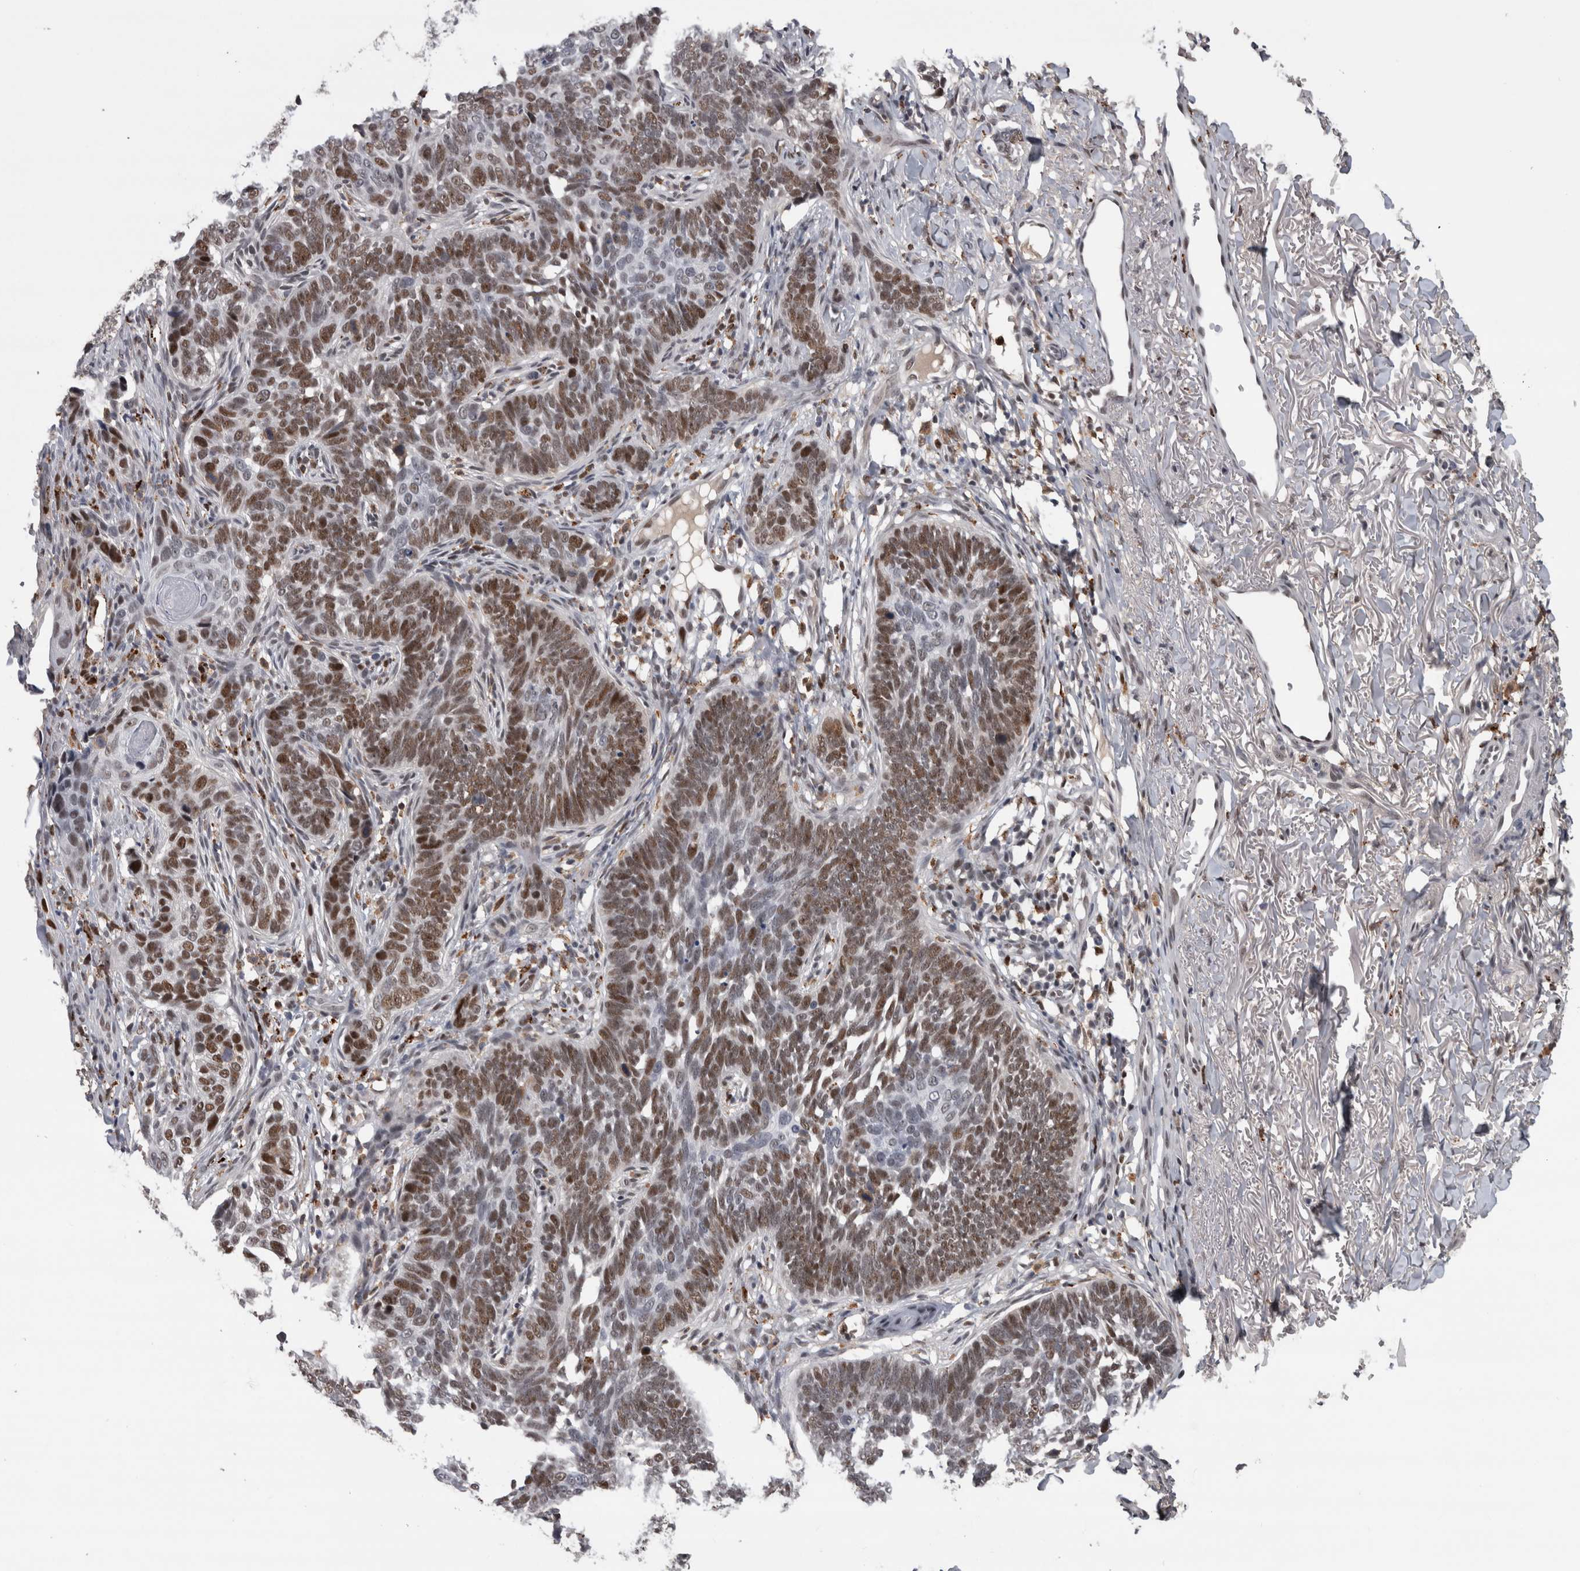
{"staining": {"intensity": "moderate", "quantity": ">75%", "location": "nuclear"}, "tissue": "skin cancer", "cell_type": "Tumor cells", "image_type": "cancer", "snomed": [{"axis": "morphology", "description": "Normal tissue, NOS"}, {"axis": "morphology", "description": "Basal cell carcinoma"}, {"axis": "topography", "description": "Skin"}], "caption": "Basal cell carcinoma (skin) was stained to show a protein in brown. There is medium levels of moderate nuclear positivity in about >75% of tumor cells. (Stains: DAB in brown, nuclei in blue, Microscopy: brightfield microscopy at high magnification).", "gene": "POLD2", "patient": {"sex": "male", "age": 77}}